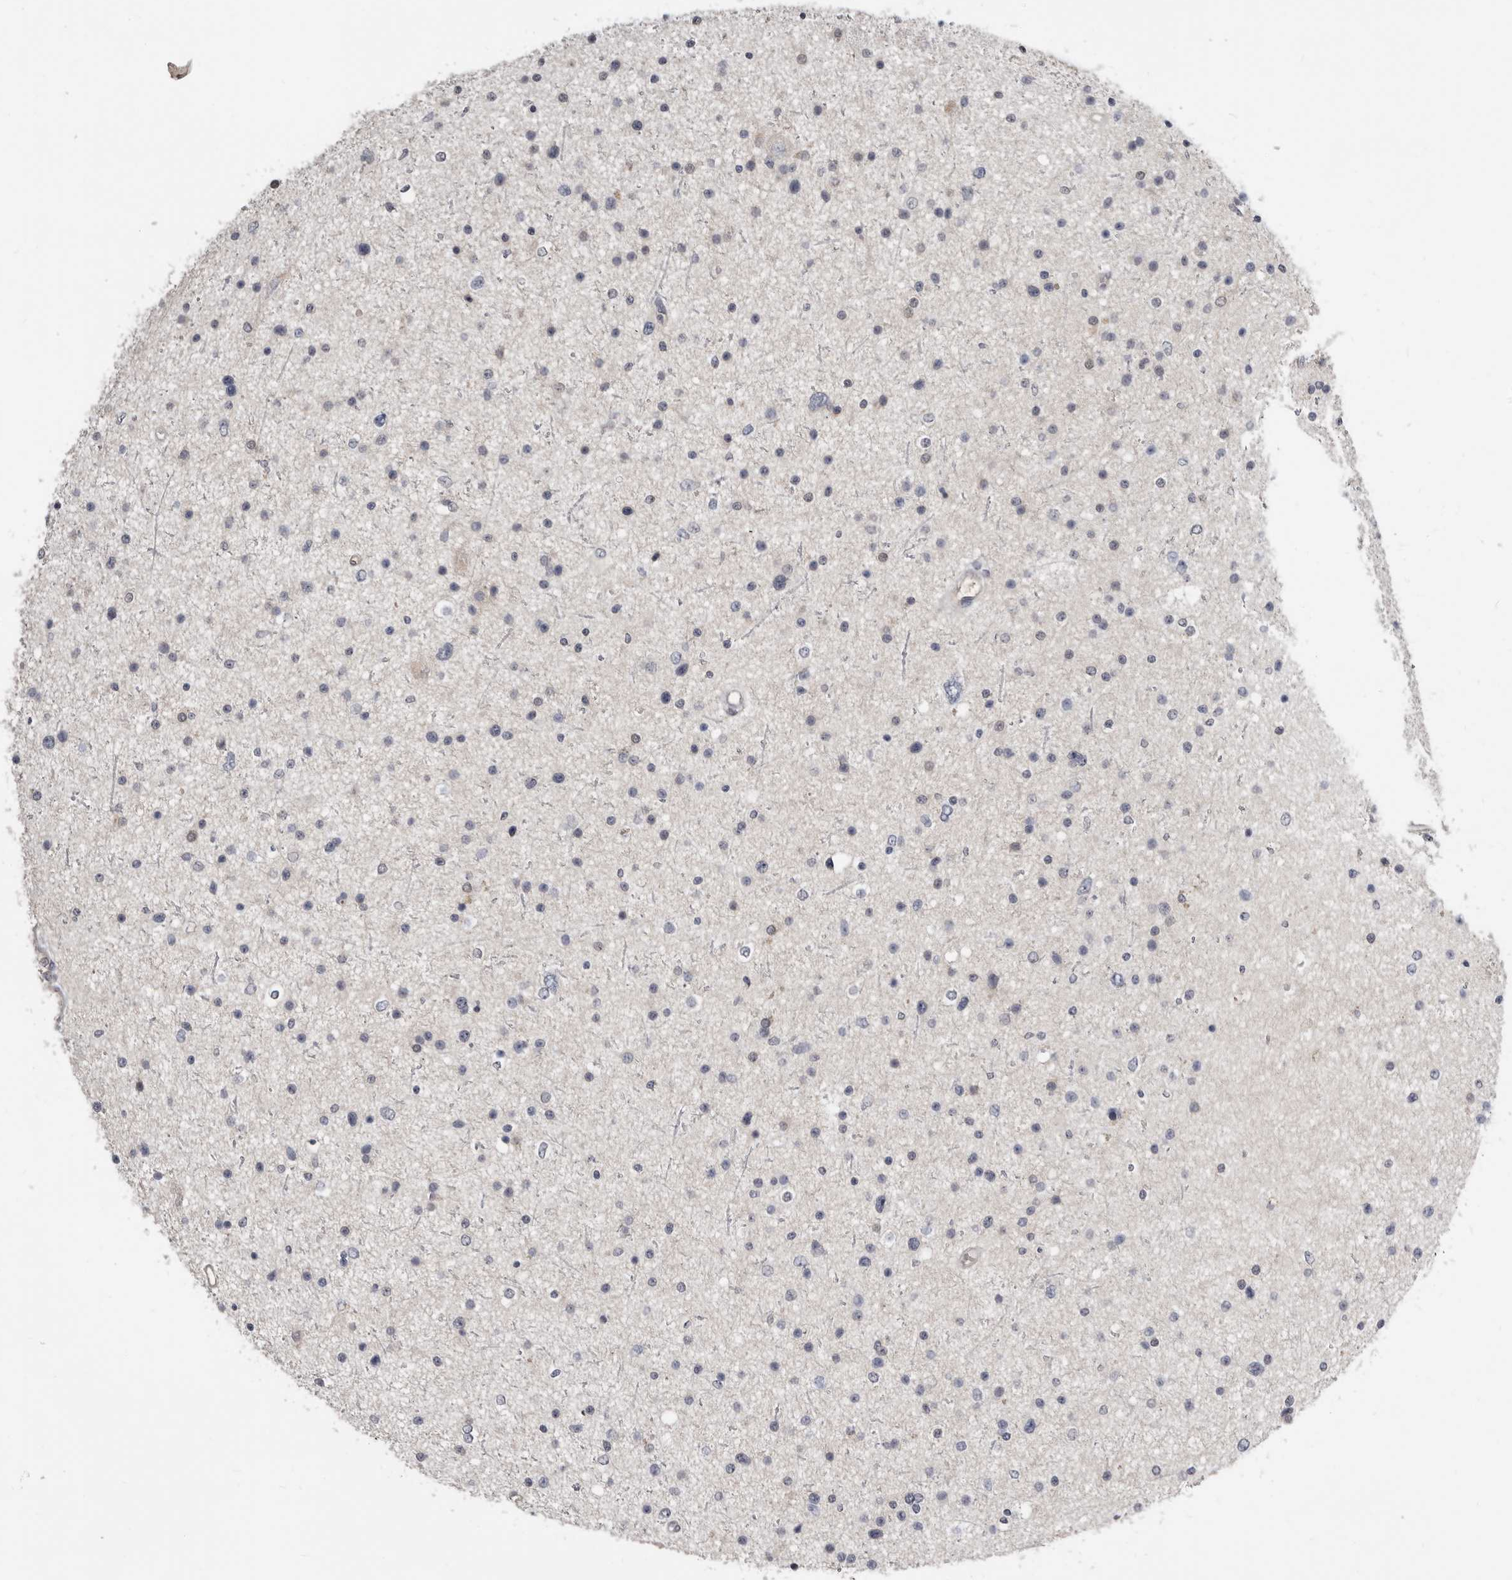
{"staining": {"intensity": "negative", "quantity": "none", "location": "none"}, "tissue": "glioma", "cell_type": "Tumor cells", "image_type": "cancer", "snomed": [{"axis": "morphology", "description": "Glioma, malignant, Low grade"}, {"axis": "topography", "description": "Brain"}], "caption": "Immunohistochemistry photomicrograph of human glioma stained for a protein (brown), which demonstrates no expression in tumor cells. Brightfield microscopy of IHC stained with DAB (brown) and hematoxylin (blue), captured at high magnification.", "gene": "RBKS", "patient": {"sex": "female", "age": 37}}